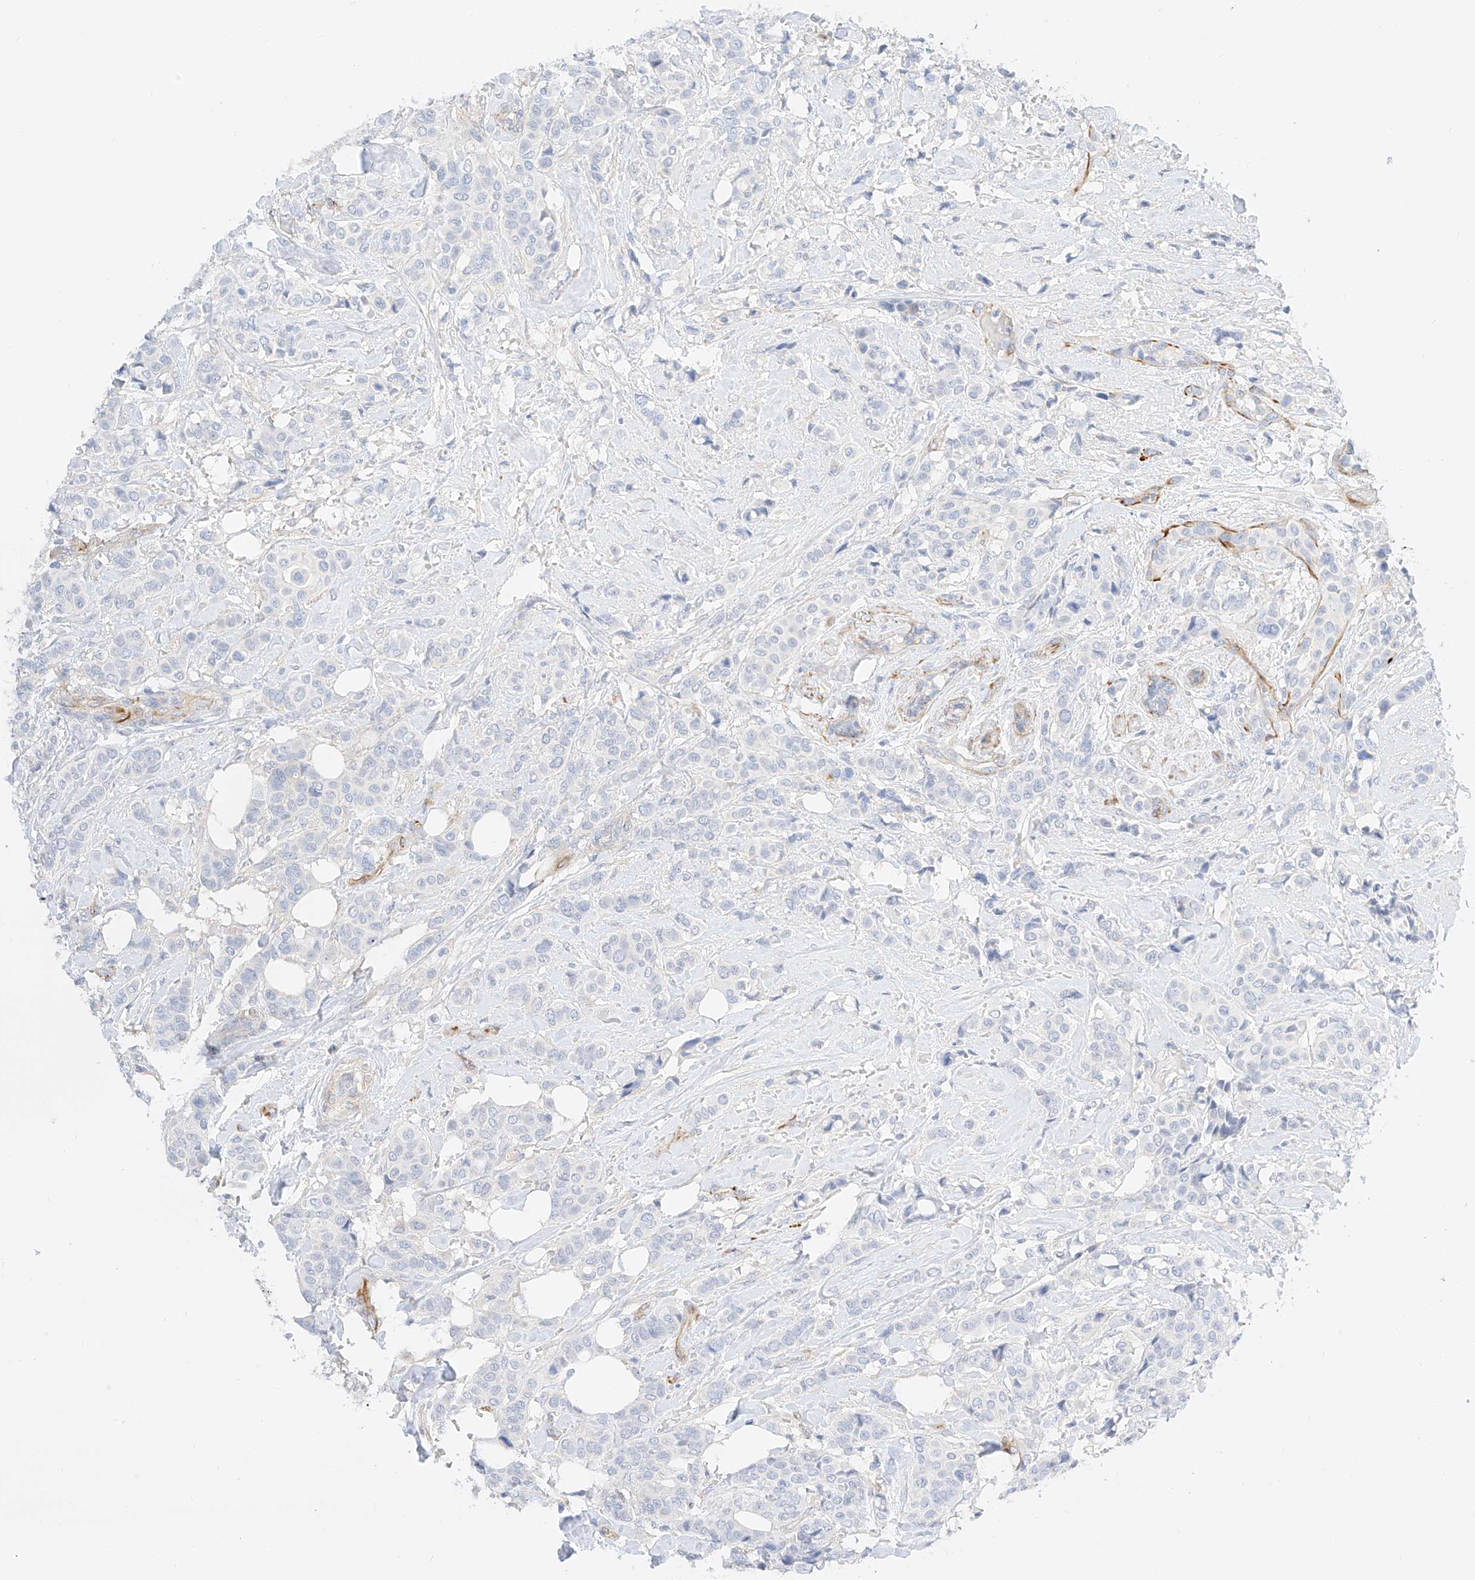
{"staining": {"intensity": "negative", "quantity": "none", "location": "none"}, "tissue": "breast cancer", "cell_type": "Tumor cells", "image_type": "cancer", "snomed": [{"axis": "morphology", "description": "Lobular carcinoma"}, {"axis": "topography", "description": "Breast"}], "caption": "This is an immunohistochemistry image of breast cancer (lobular carcinoma). There is no staining in tumor cells.", "gene": "CDCP2", "patient": {"sex": "female", "age": 51}}